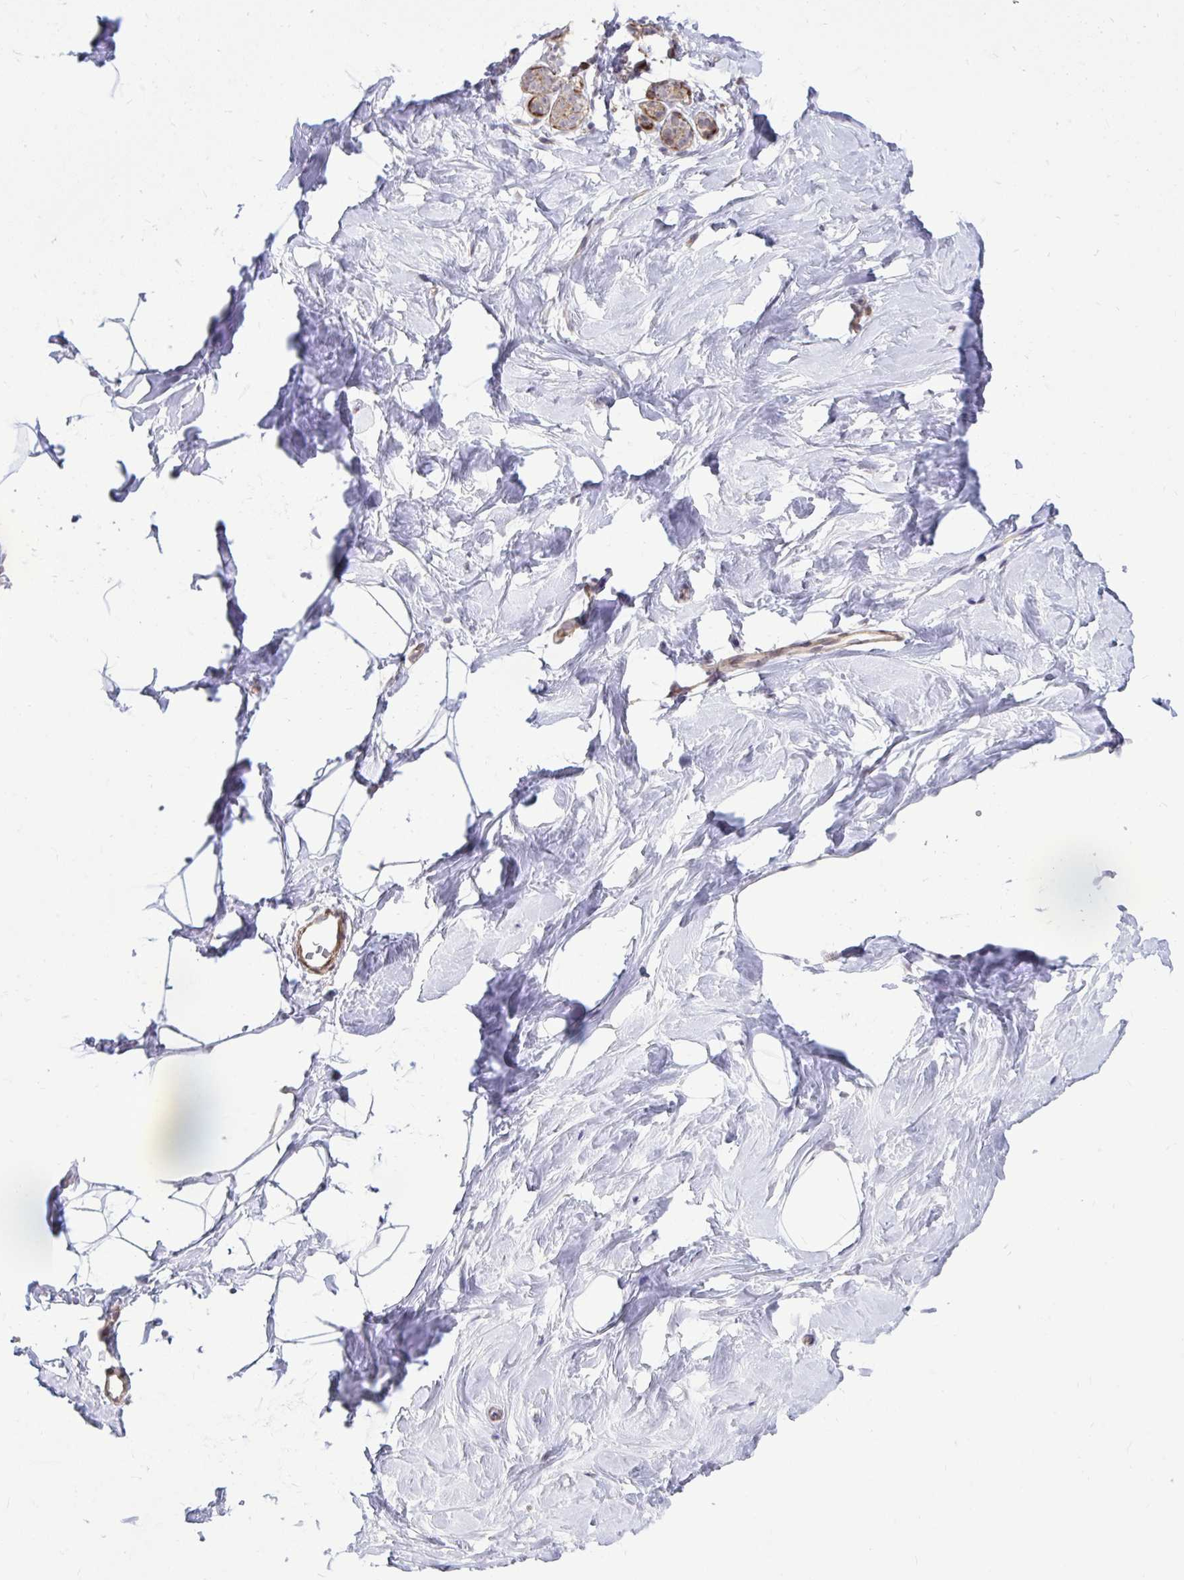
{"staining": {"intensity": "negative", "quantity": "none", "location": "none"}, "tissue": "breast", "cell_type": "Adipocytes", "image_type": "normal", "snomed": [{"axis": "morphology", "description": "Normal tissue, NOS"}, {"axis": "topography", "description": "Breast"}], "caption": "This image is of unremarkable breast stained with IHC to label a protein in brown with the nuclei are counter-stained blue. There is no expression in adipocytes. (Brightfield microscopy of DAB IHC at high magnification).", "gene": "SLC7A5", "patient": {"sex": "female", "age": 32}}